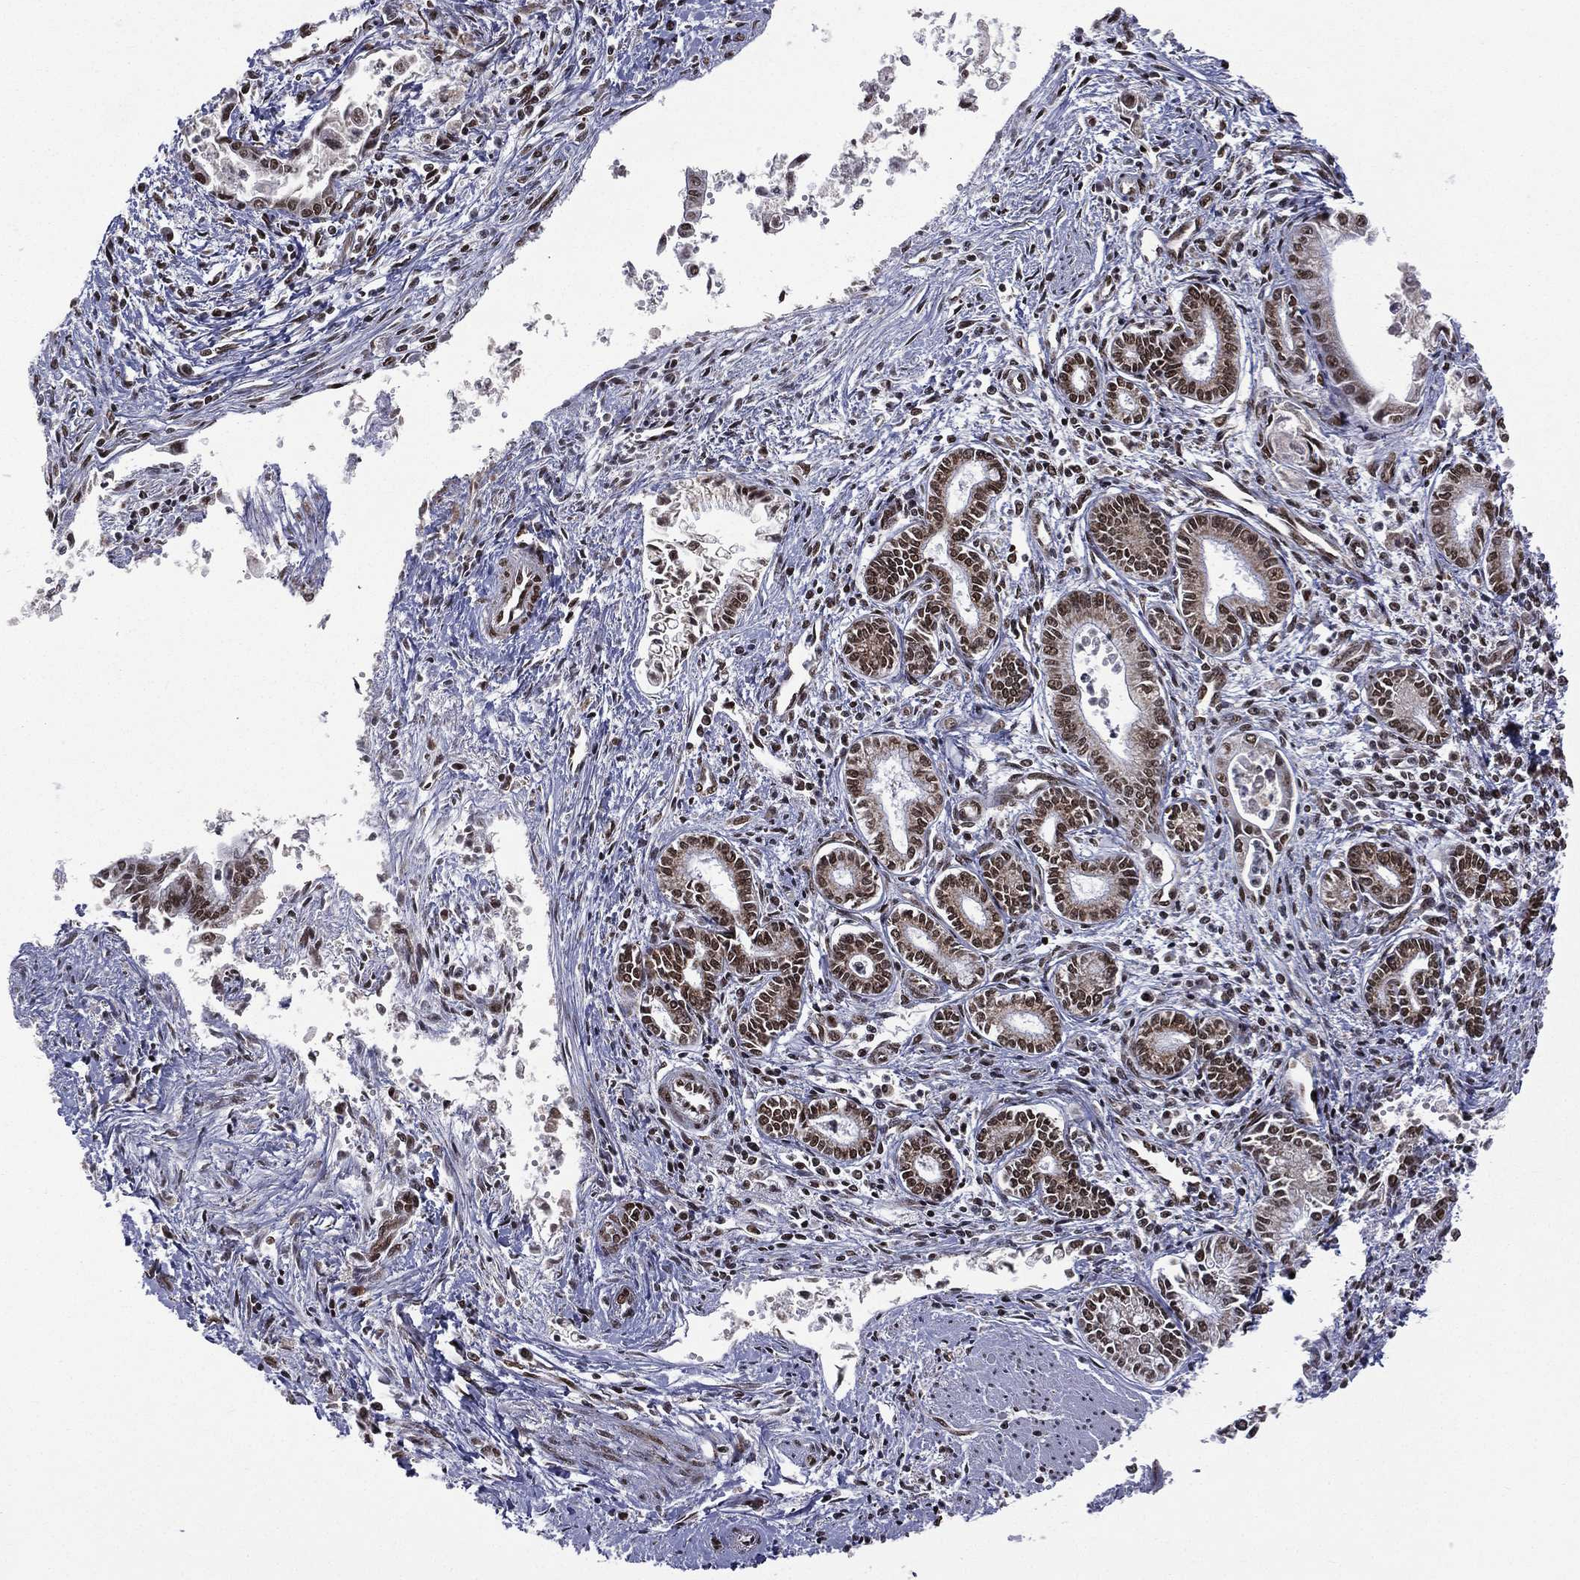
{"staining": {"intensity": "strong", "quantity": ">75%", "location": "nuclear"}, "tissue": "pancreatic cancer", "cell_type": "Tumor cells", "image_type": "cancer", "snomed": [{"axis": "morphology", "description": "Adenocarcinoma, NOS"}, {"axis": "topography", "description": "Pancreas"}], "caption": "Immunohistochemistry (DAB) staining of pancreatic cancer shows strong nuclear protein staining in about >75% of tumor cells. The protein of interest is stained brown, and the nuclei are stained in blue (DAB (3,3'-diaminobenzidine) IHC with brightfield microscopy, high magnification).", "gene": "C5orf24", "patient": {"sex": "female", "age": 65}}